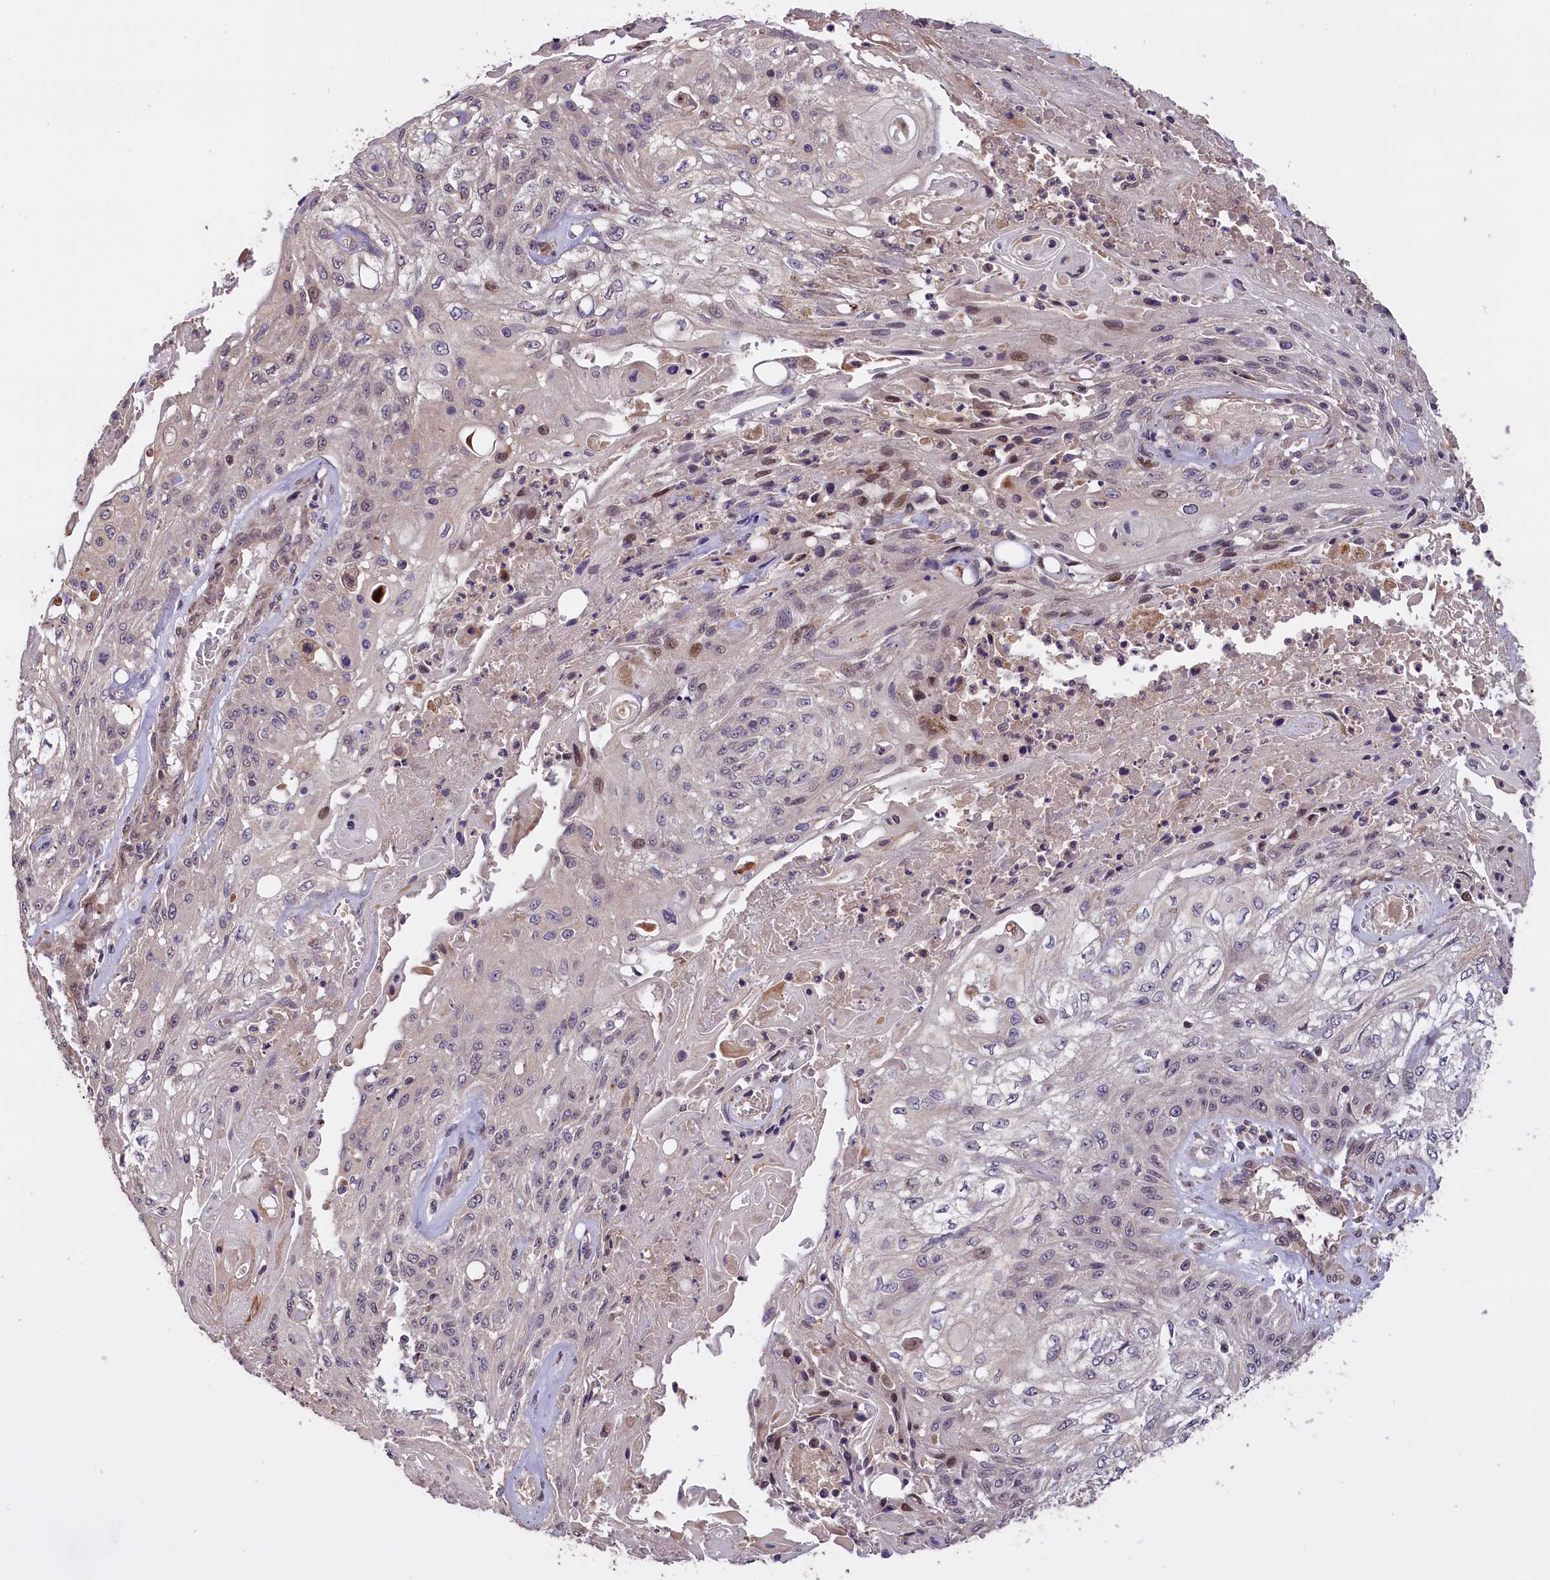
{"staining": {"intensity": "negative", "quantity": "none", "location": "none"}, "tissue": "skin cancer", "cell_type": "Tumor cells", "image_type": "cancer", "snomed": [{"axis": "morphology", "description": "Squamous cell carcinoma, NOS"}, {"axis": "morphology", "description": "Squamous cell carcinoma, metastatic, NOS"}, {"axis": "topography", "description": "Skin"}, {"axis": "topography", "description": "Lymph node"}], "caption": "A micrograph of skin squamous cell carcinoma stained for a protein demonstrates no brown staining in tumor cells.", "gene": "DNAJB9", "patient": {"sex": "male", "age": 75}}